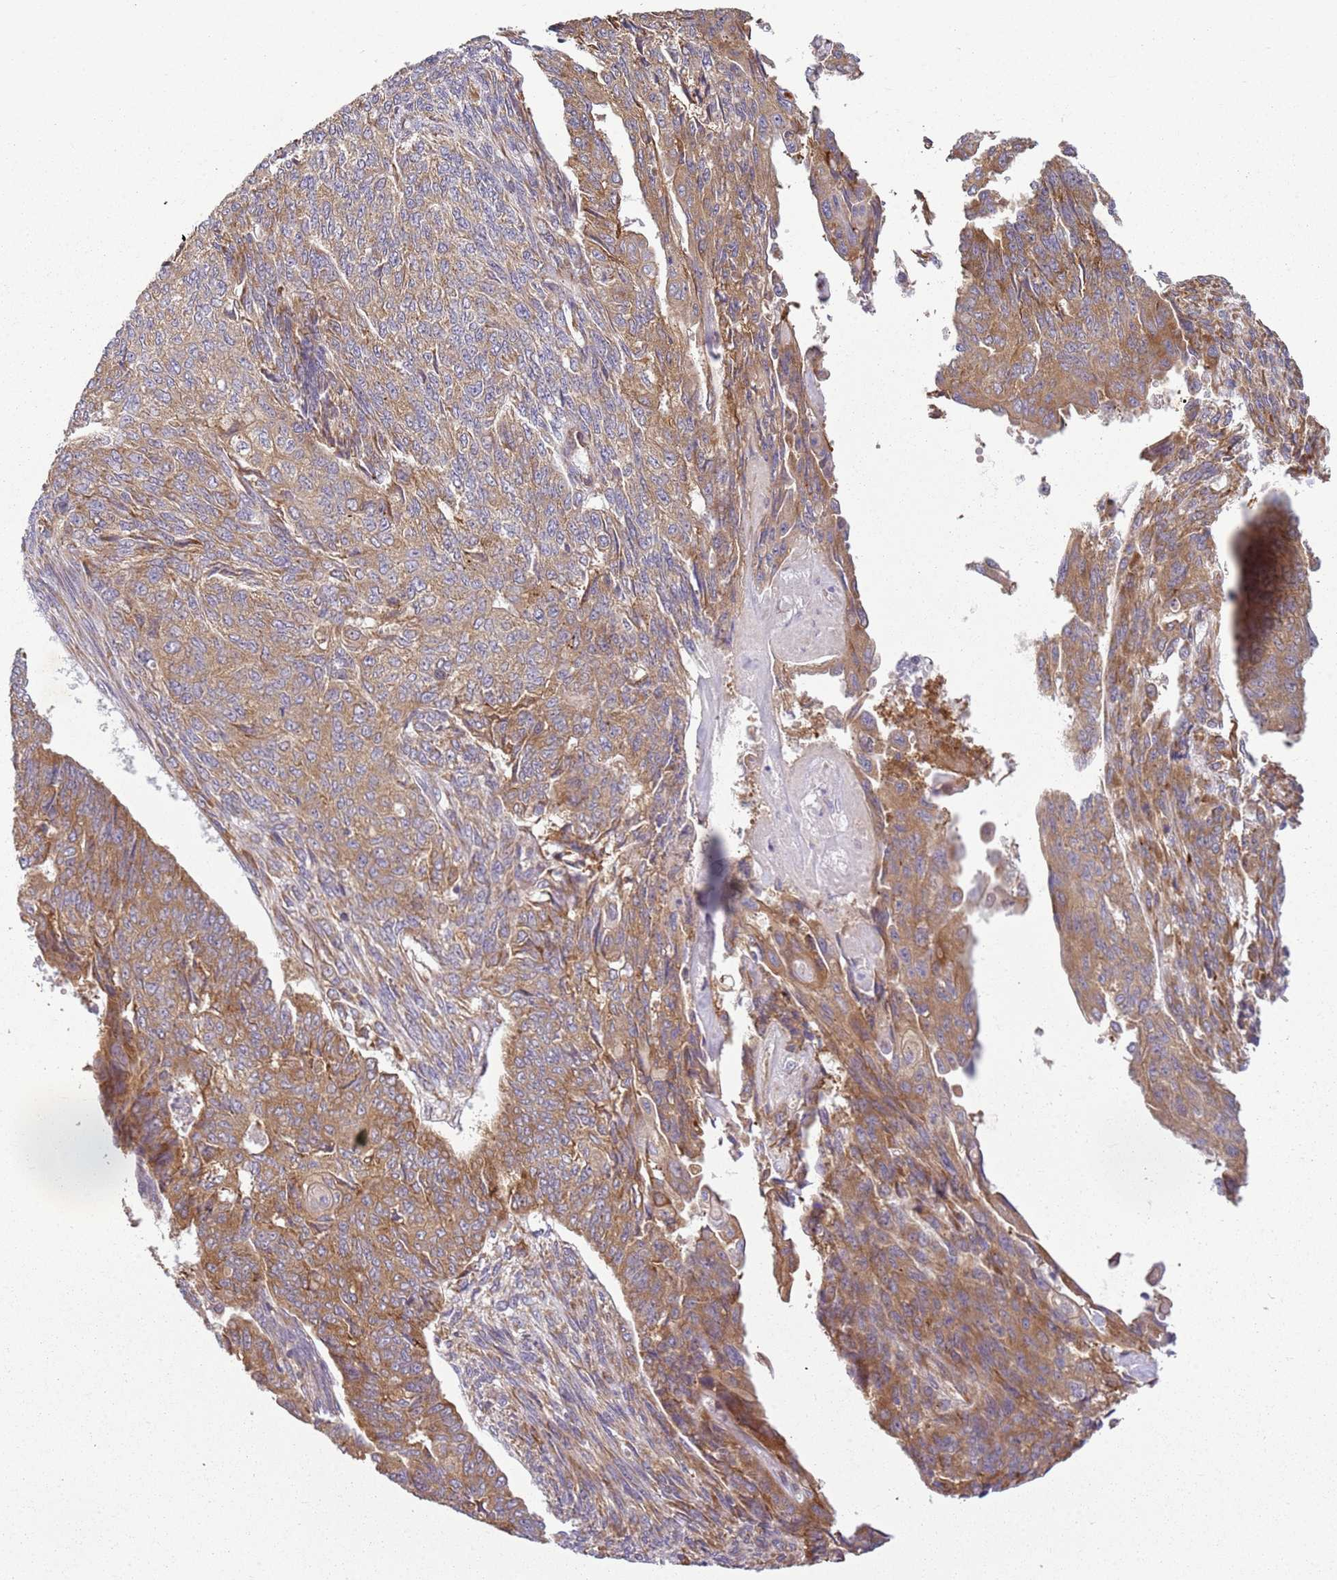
{"staining": {"intensity": "moderate", "quantity": ">75%", "location": "cytoplasmic/membranous"}, "tissue": "endometrial cancer", "cell_type": "Tumor cells", "image_type": "cancer", "snomed": [{"axis": "morphology", "description": "Adenocarcinoma, NOS"}, {"axis": "topography", "description": "Endometrium"}], "caption": "A micrograph of human endometrial cancer (adenocarcinoma) stained for a protein demonstrates moderate cytoplasmic/membranous brown staining in tumor cells. (brown staining indicates protein expression, while blue staining denotes nuclei).", "gene": "RPS28", "patient": {"sex": "female", "age": 32}}